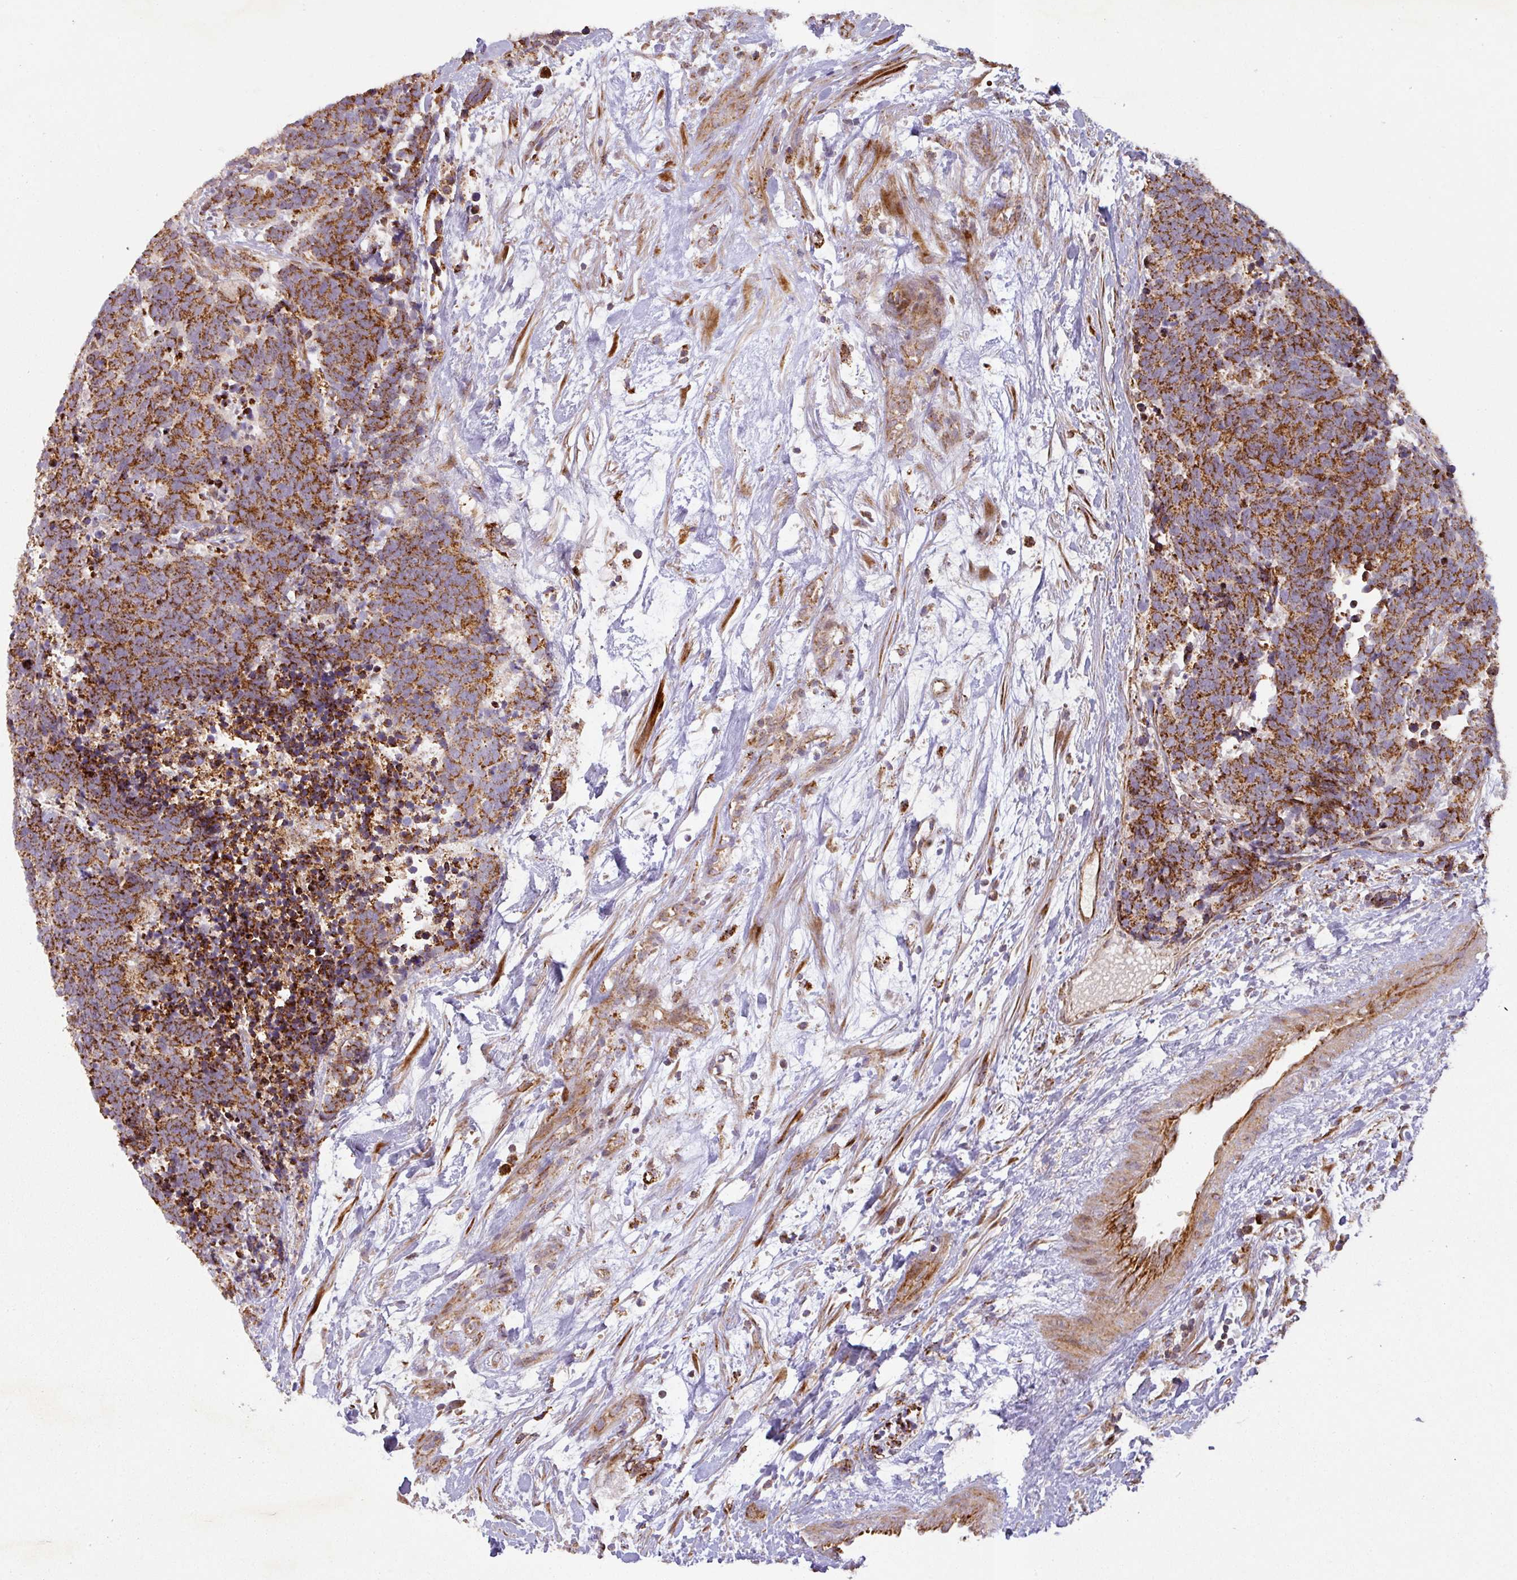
{"staining": {"intensity": "strong", "quantity": ">75%", "location": "cytoplasmic/membranous"}, "tissue": "carcinoid", "cell_type": "Tumor cells", "image_type": "cancer", "snomed": [{"axis": "morphology", "description": "Carcinoma, NOS"}, {"axis": "morphology", "description": "Carcinoid, malignant, NOS"}, {"axis": "topography", "description": "Prostate"}], "caption": "The immunohistochemical stain highlights strong cytoplasmic/membranous expression in tumor cells of carcinoid tissue. (IHC, brightfield microscopy, high magnification).", "gene": "GPD2", "patient": {"sex": "male", "age": 57}}